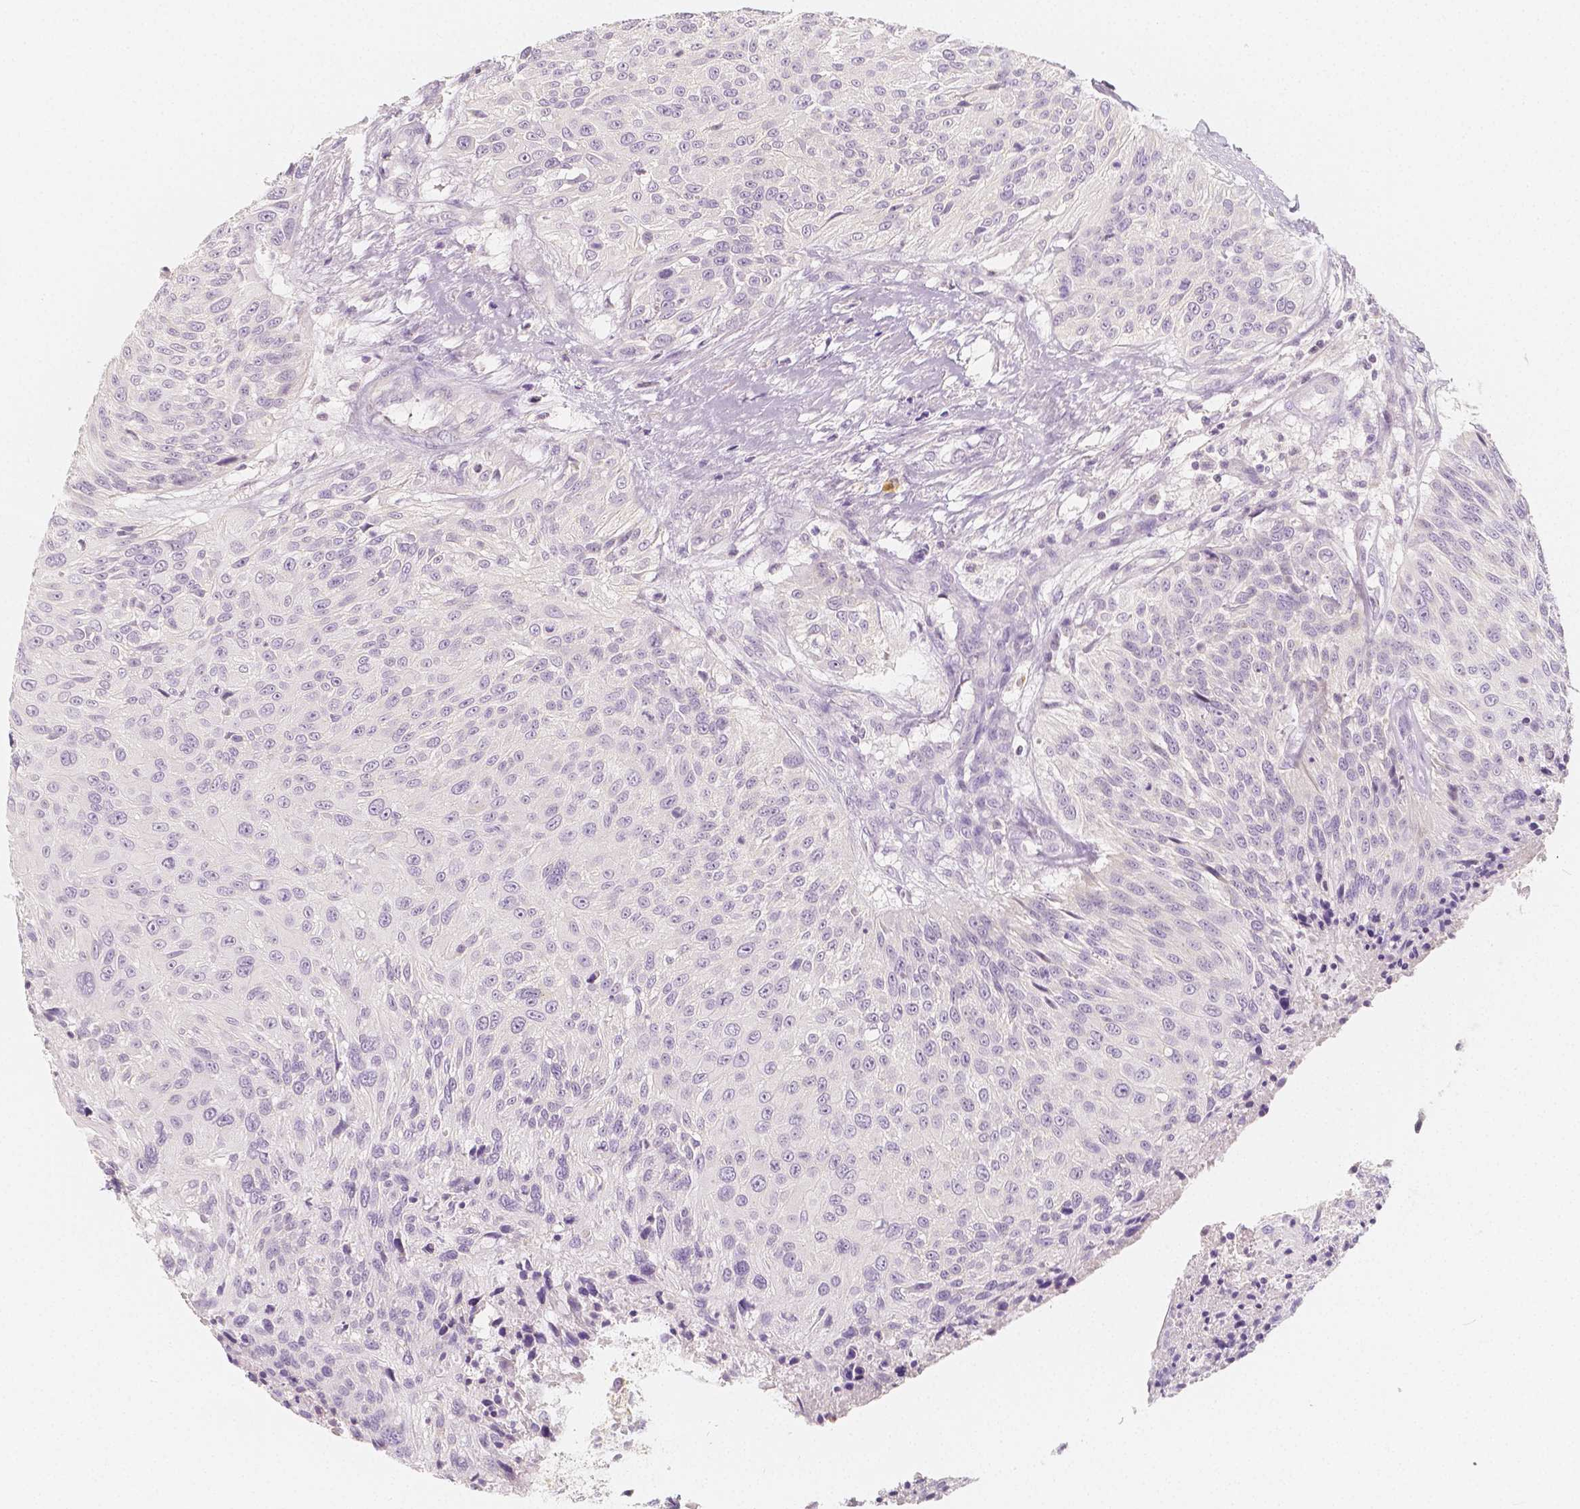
{"staining": {"intensity": "negative", "quantity": "none", "location": "none"}, "tissue": "urothelial cancer", "cell_type": "Tumor cells", "image_type": "cancer", "snomed": [{"axis": "morphology", "description": "Urothelial carcinoma, NOS"}, {"axis": "topography", "description": "Urinary bladder"}], "caption": "Human urothelial cancer stained for a protein using IHC exhibits no staining in tumor cells.", "gene": "BATF", "patient": {"sex": "male", "age": 55}}